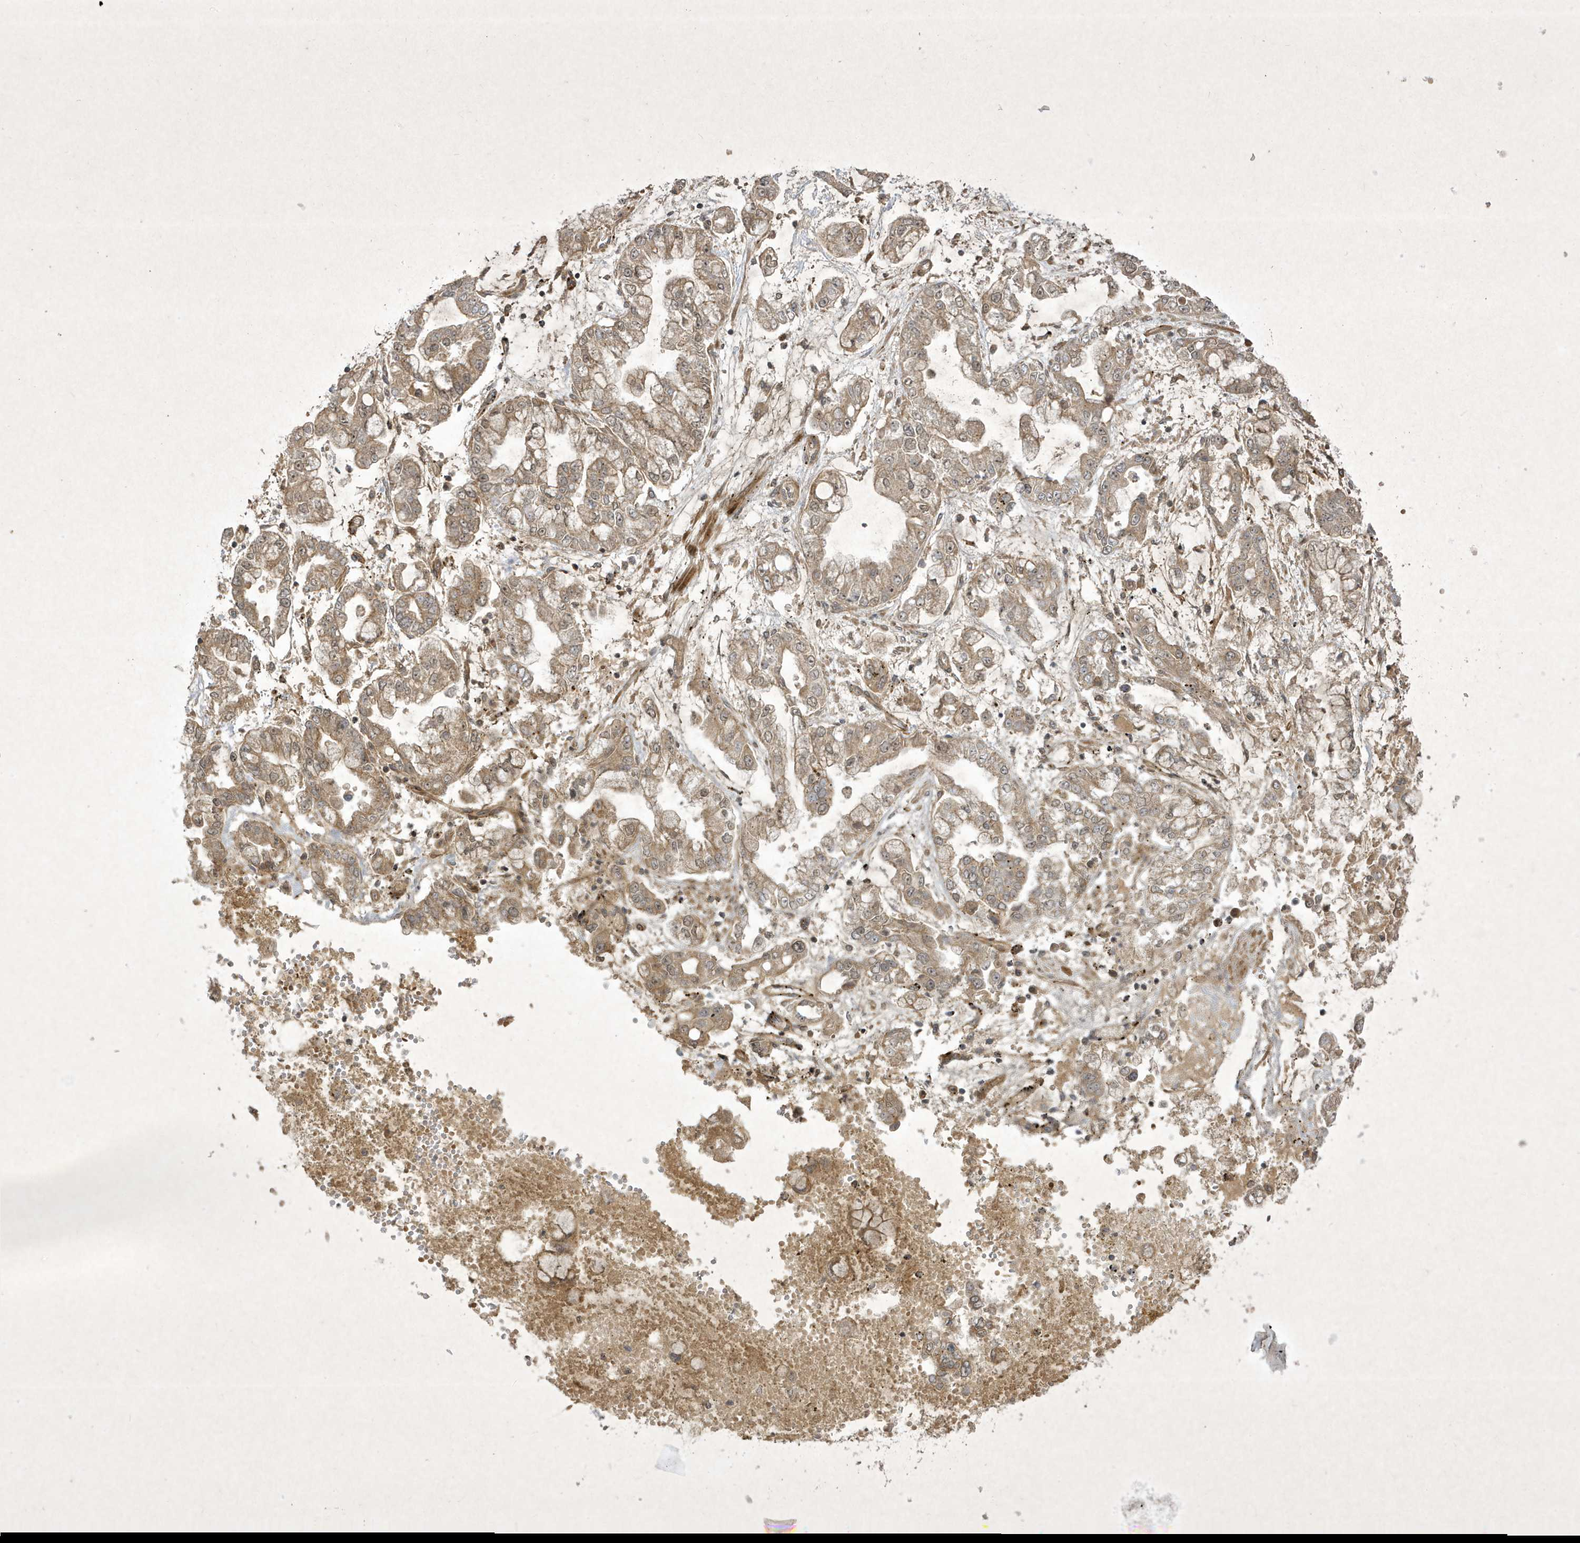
{"staining": {"intensity": "weak", "quantity": ">75%", "location": "cytoplasmic/membranous"}, "tissue": "stomach cancer", "cell_type": "Tumor cells", "image_type": "cancer", "snomed": [{"axis": "morphology", "description": "Normal tissue, NOS"}, {"axis": "morphology", "description": "Adenocarcinoma, NOS"}, {"axis": "topography", "description": "Stomach, upper"}, {"axis": "topography", "description": "Stomach"}], "caption": "Tumor cells reveal low levels of weak cytoplasmic/membranous expression in about >75% of cells in human stomach adenocarcinoma.", "gene": "FAM83C", "patient": {"sex": "male", "age": 76}}